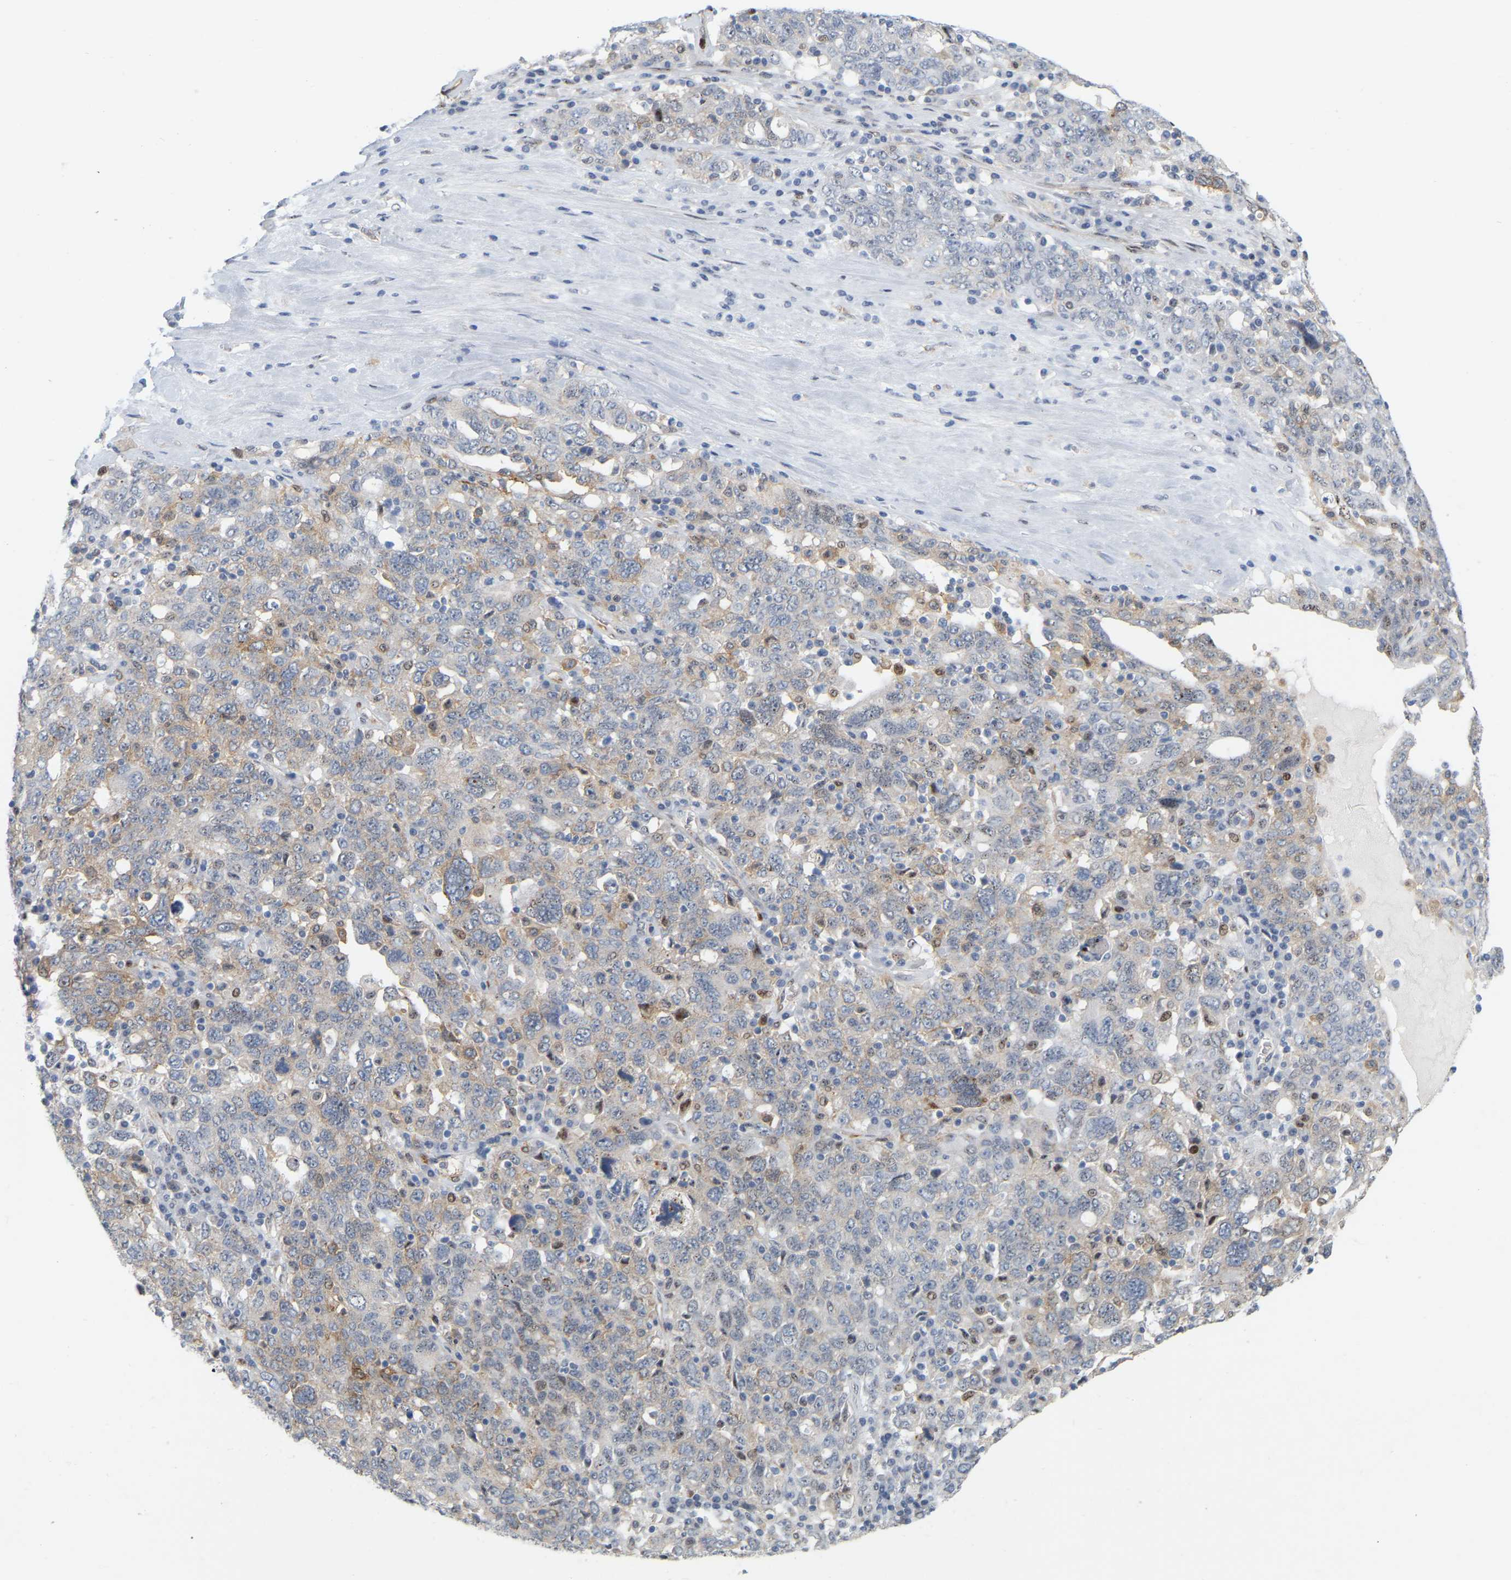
{"staining": {"intensity": "weak", "quantity": "<25%", "location": "cytoplasmic/membranous"}, "tissue": "ovarian cancer", "cell_type": "Tumor cells", "image_type": "cancer", "snomed": [{"axis": "morphology", "description": "Carcinoma, endometroid"}, {"axis": "topography", "description": "Ovary"}], "caption": "A histopathology image of ovarian cancer (endometroid carcinoma) stained for a protein displays no brown staining in tumor cells.", "gene": "RAPH1", "patient": {"sex": "female", "age": 62}}